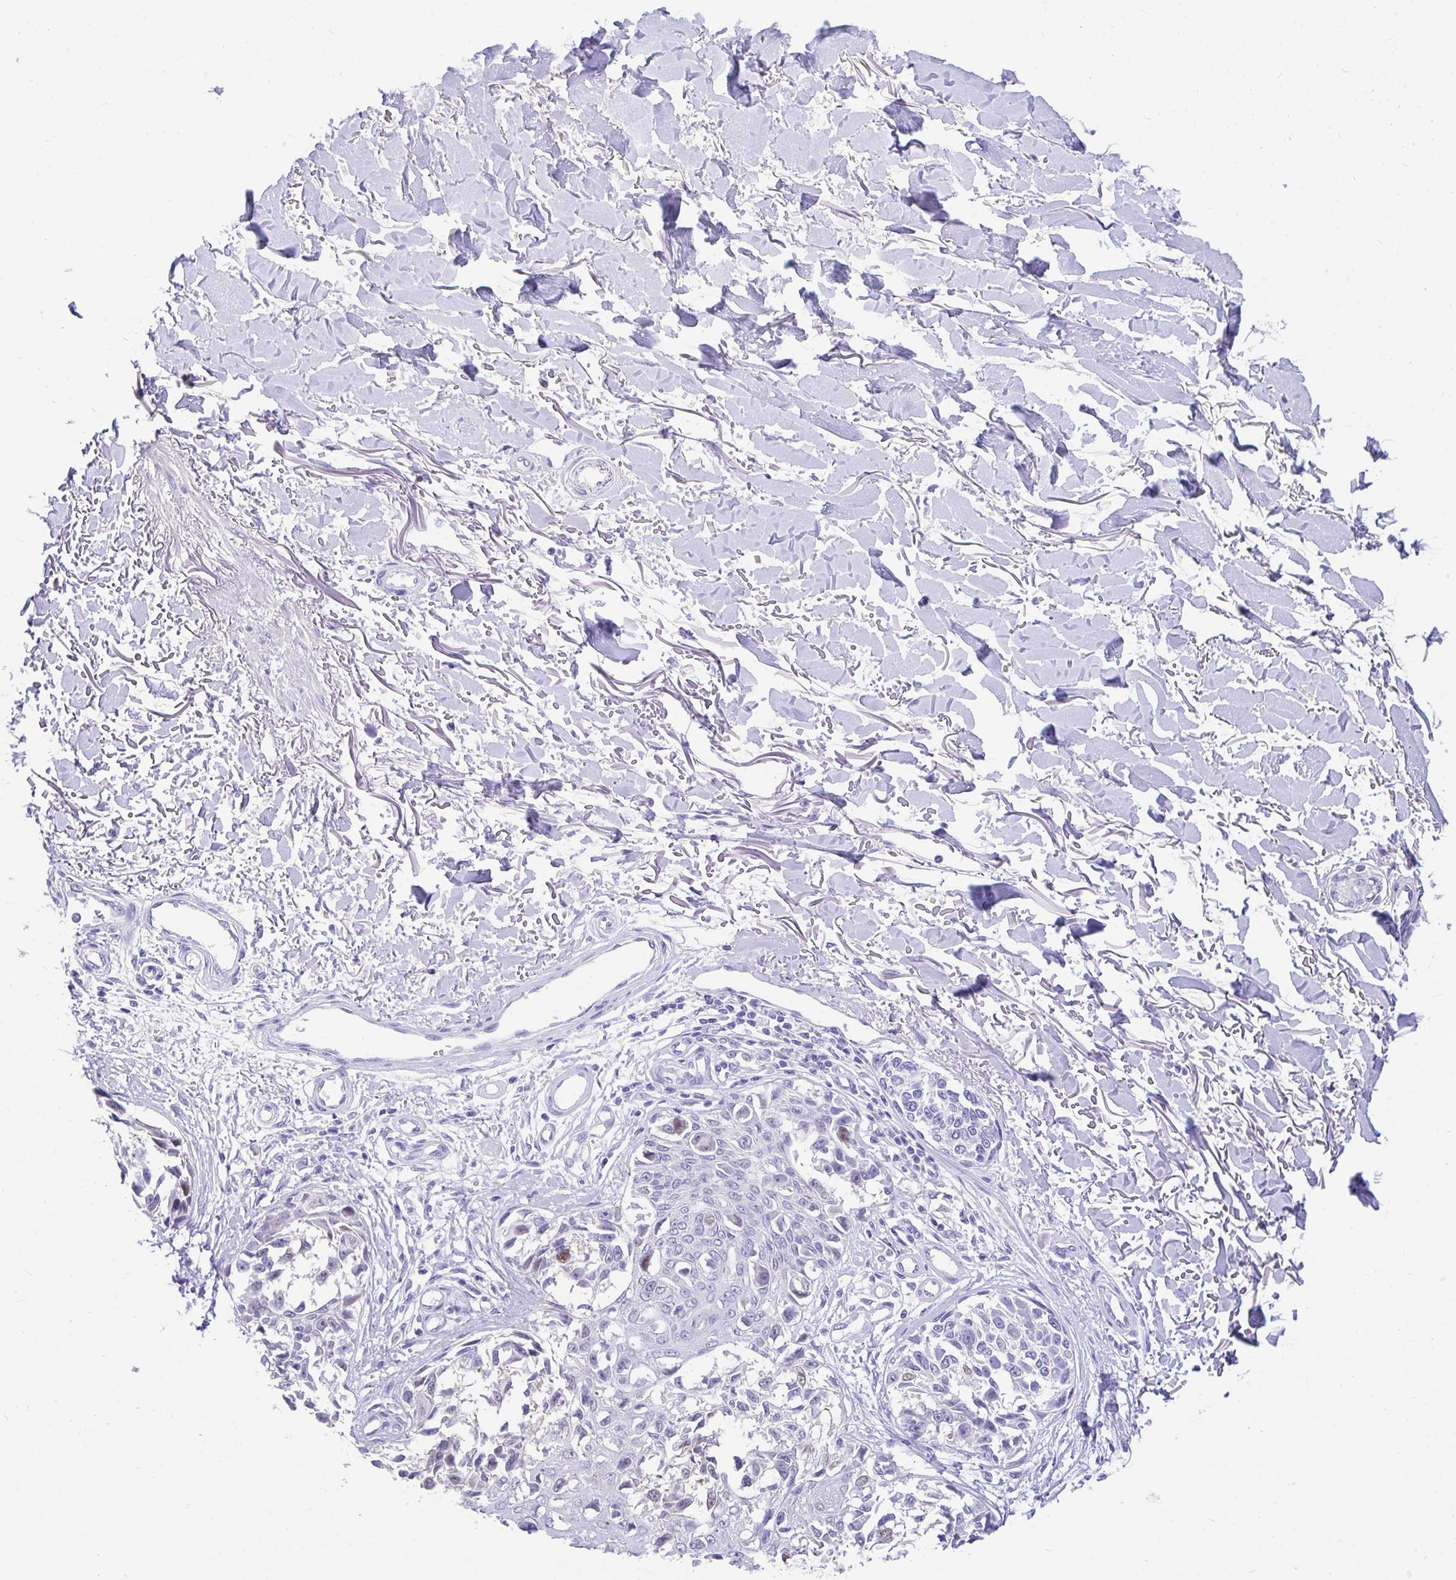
{"staining": {"intensity": "negative", "quantity": "none", "location": "none"}, "tissue": "melanoma", "cell_type": "Tumor cells", "image_type": "cancer", "snomed": [{"axis": "morphology", "description": "Malignant melanoma, NOS"}, {"axis": "topography", "description": "Skin"}], "caption": "Immunohistochemistry (IHC) of melanoma exhibits no expression in tumor cells. The staining is performed using DAB (3,3'-diaminobenzidine) brown chromogen with nuclei counter-stained in using hematoxylin.", "gene": "GLB1L2", "patient": {"sex": "male", "age": 73}}